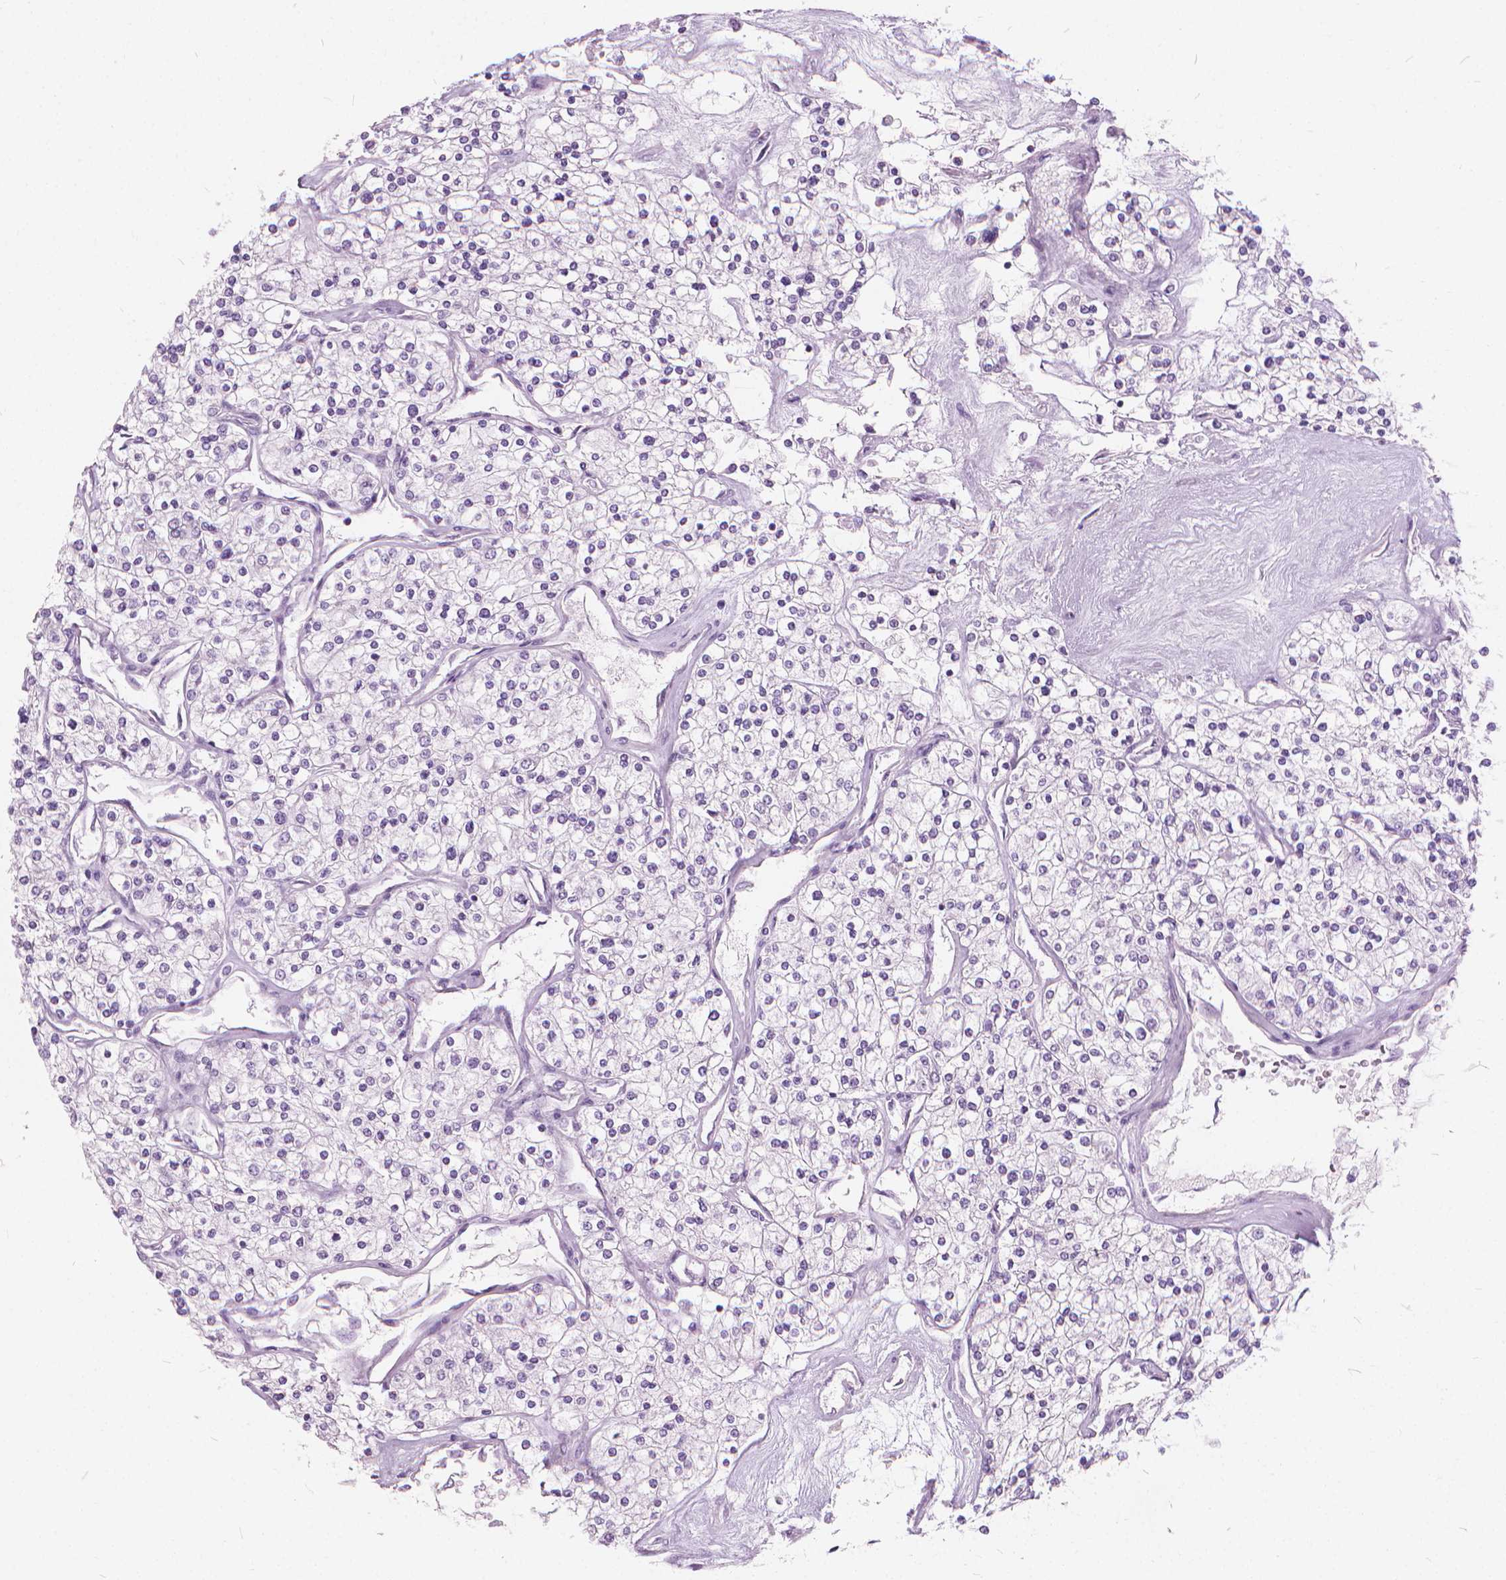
{"staining": {"intensity": "negative", "quantity": "none", "location": "none"}, "tissue": "renal cancer", "cell_type": "Tumor cells", "image_type": "cancer", "snomed": [{"axis": "morphology", "description": "Adenocarcinoma, NOS"}, {"axis": "topography", "description": "Kidney"}], "caption": "DAB (3,3'-diaminobenzidine) immunohistochemical staining of human adenocarcinoma (renal) reveals no significant expression in tumor cells.", "gene": "DNM1", "patient": {"sex": "male", "age": 80}}